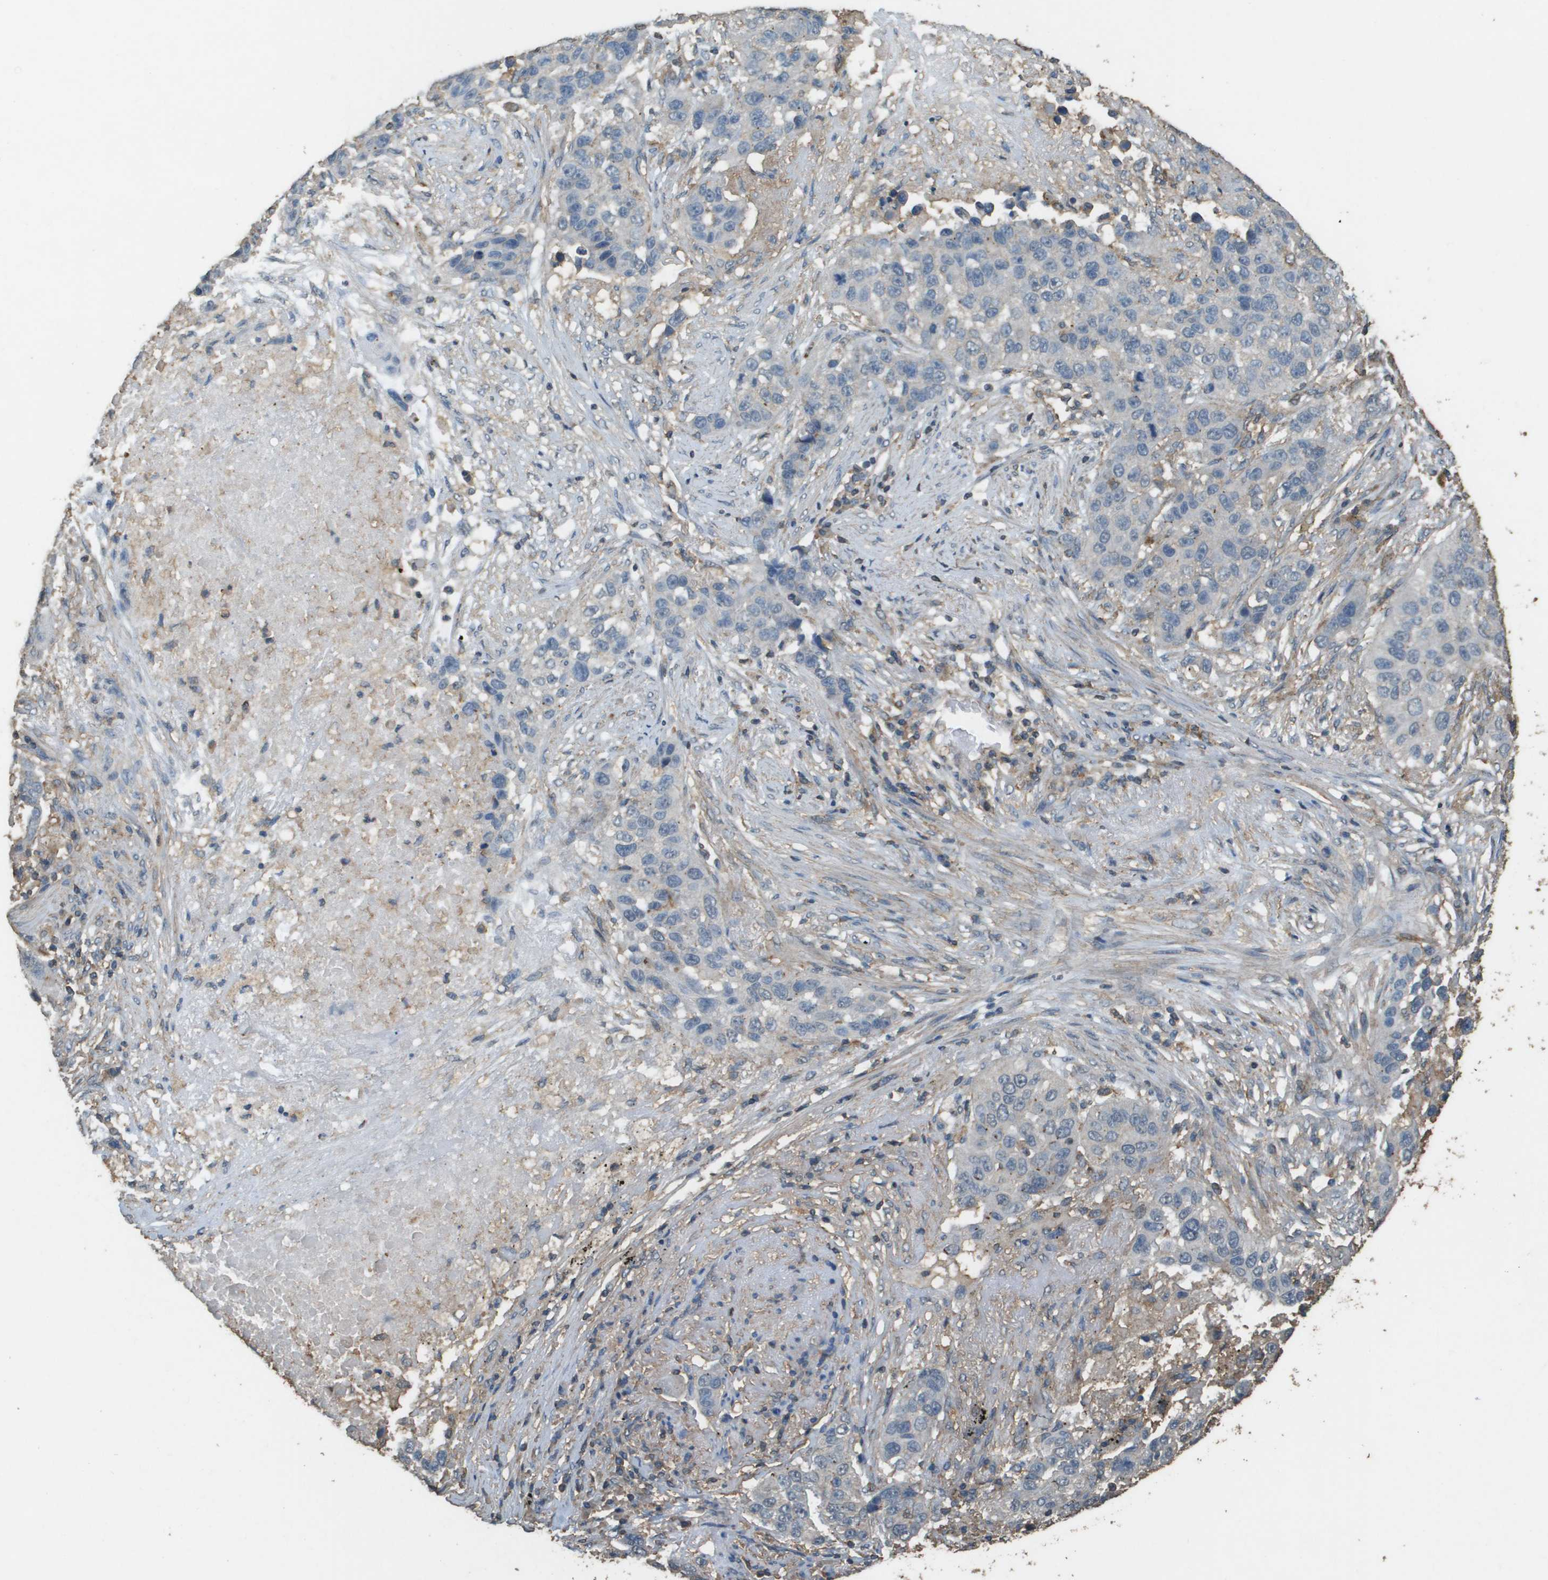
{"staining": {"intensity": "negative", "quantity": "none", "location": "none"}, "tissue": "lung cancer", "cell_type": "Tumor cells", "image_type": "cancer", "snomed": [{"axis": "morphology", "description": "Squamous cell carcinoma, NOS"}, {"axis": "topography", "description": "Lung"}], "caption": "This is an IHC image of human lung cancer. There is no staining in tumor cells.", "gene": "MS4A7", "patient": {"sex": "male", "age": 57}}